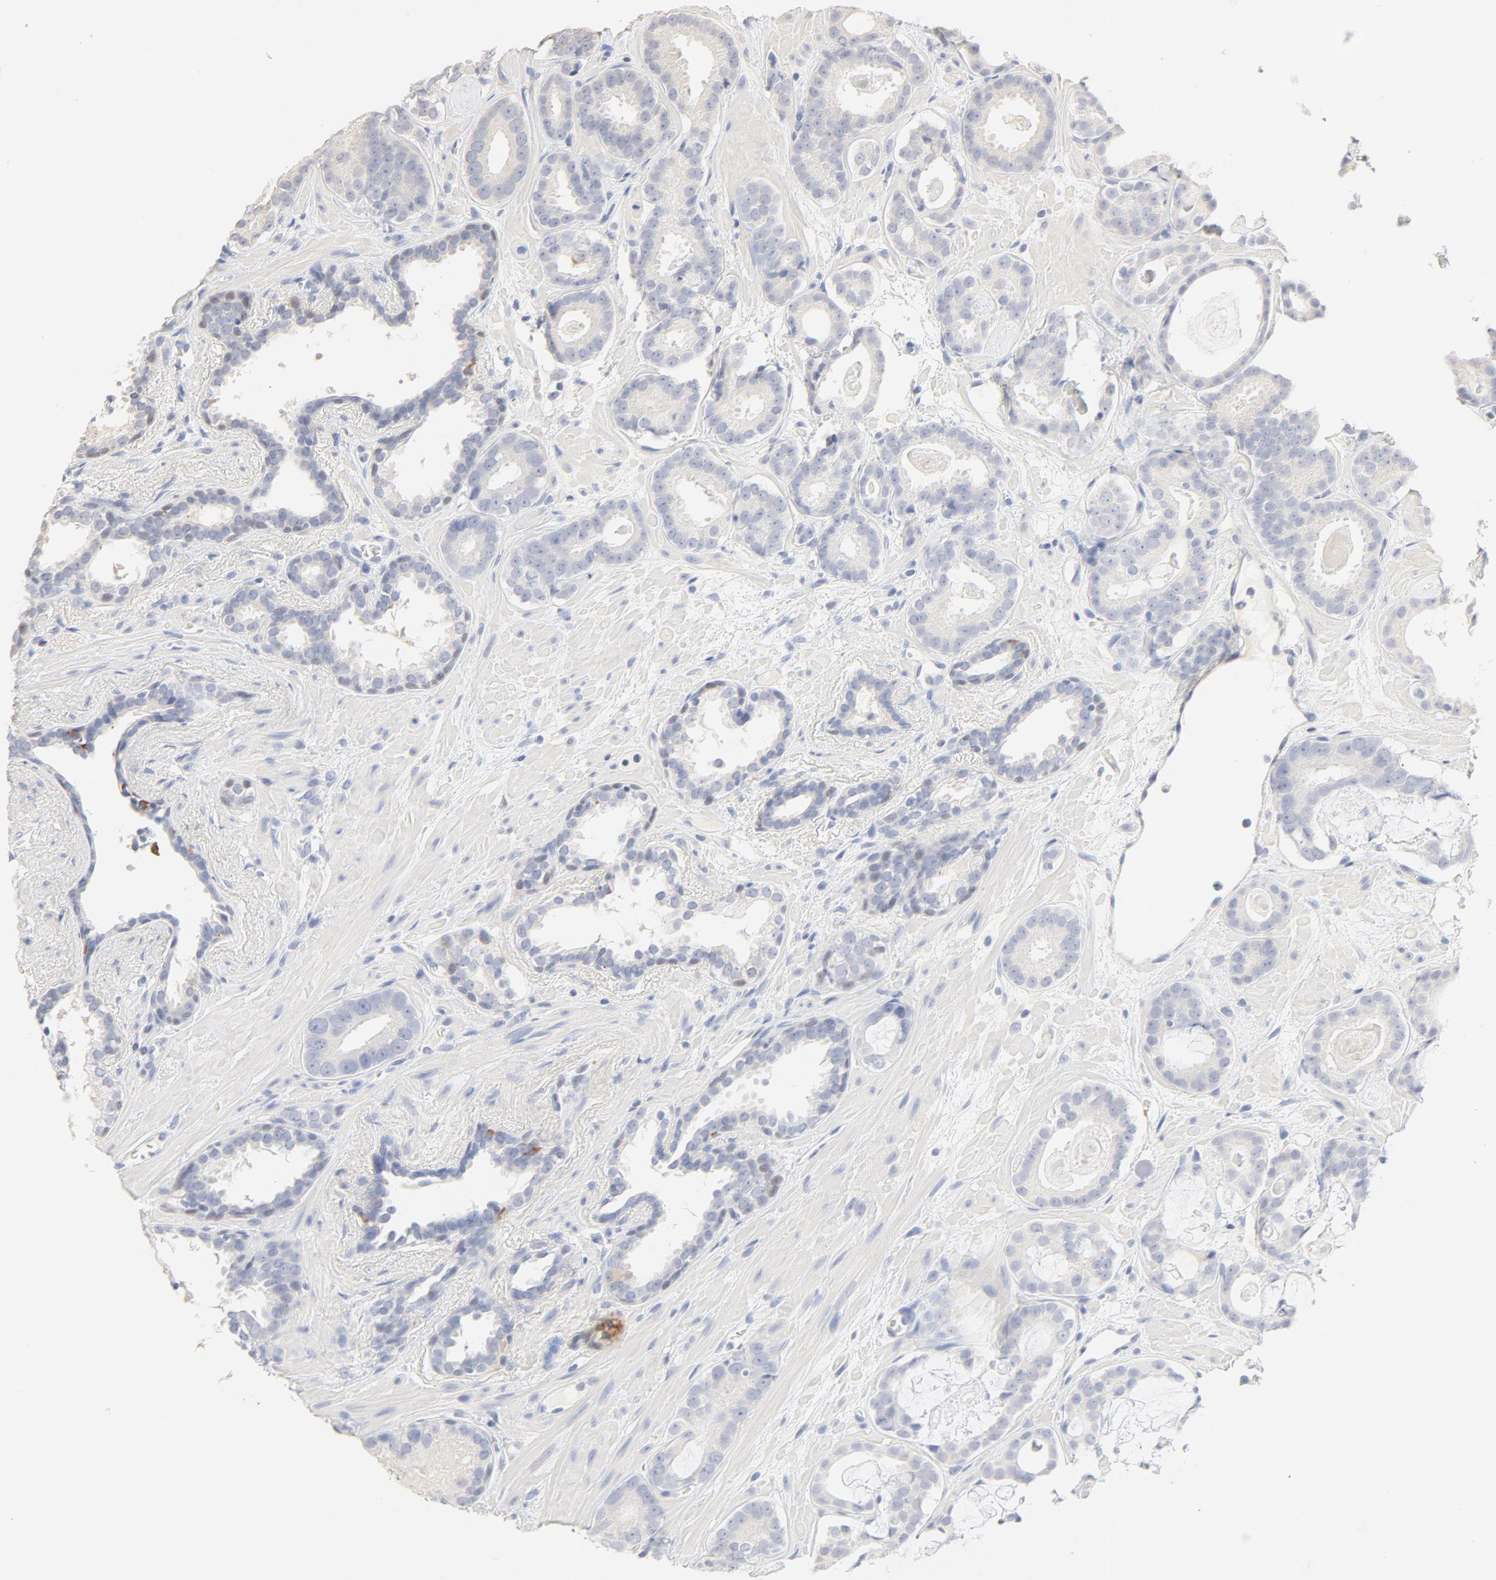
{"staining": {"intensity": "negative", "quantity": "none", "location": "none"}, "tissue": "prostate cancer", "cell_type": "Tumor cells", "image_type": "cancer", "snomed": [{"axis": "morphology", "description": "Adenocarcinoma, Low grade"}, {"axis": "topography", "description": "Prostate"}], "caption": "Immunohistochemical staining of human prostate cancer (adenocarcinoma (low-grade)) shows no significant staining in tumor cells.", "gene": "FCGBP", "patient": {"sex": "male", "age": 57}}